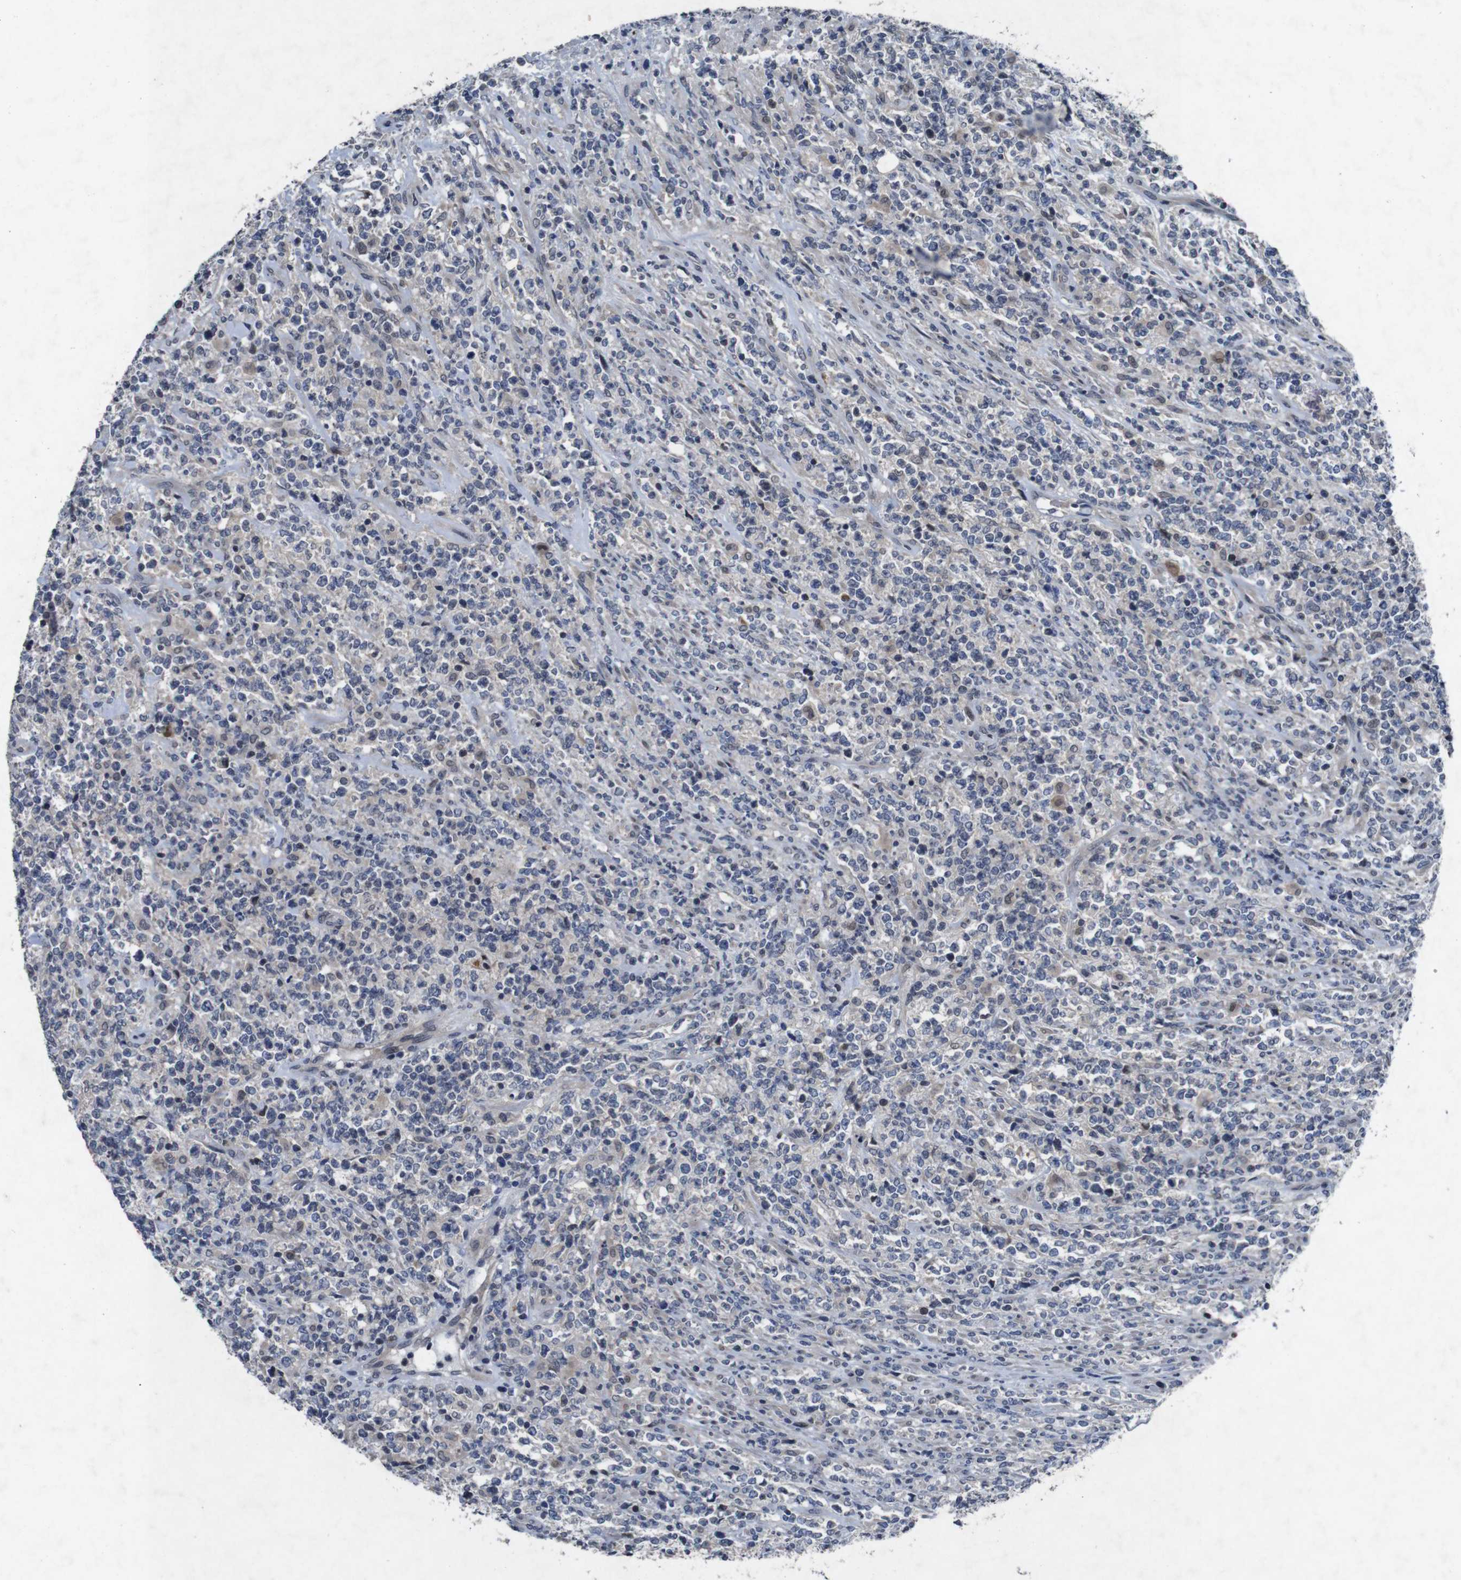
{"staining": {"intensity": "negative", "quantity": "none", "location": "none"}, "tissue": "lymphoma", "cell_type": "Tumor cells", "image_type": "cancer", "snomed": [{"axis": "morphology", "description": "Malignant lymphoma, non-Hodgkin's type, High grade"}, {"axis": "topography", "description": "Soft tissue"}], "caption": "A photomicrograph of human lymphoma is negative for staining in tumor cells.", "gene": "AKT3", "patient": {"sex": "male", "age": 18}}